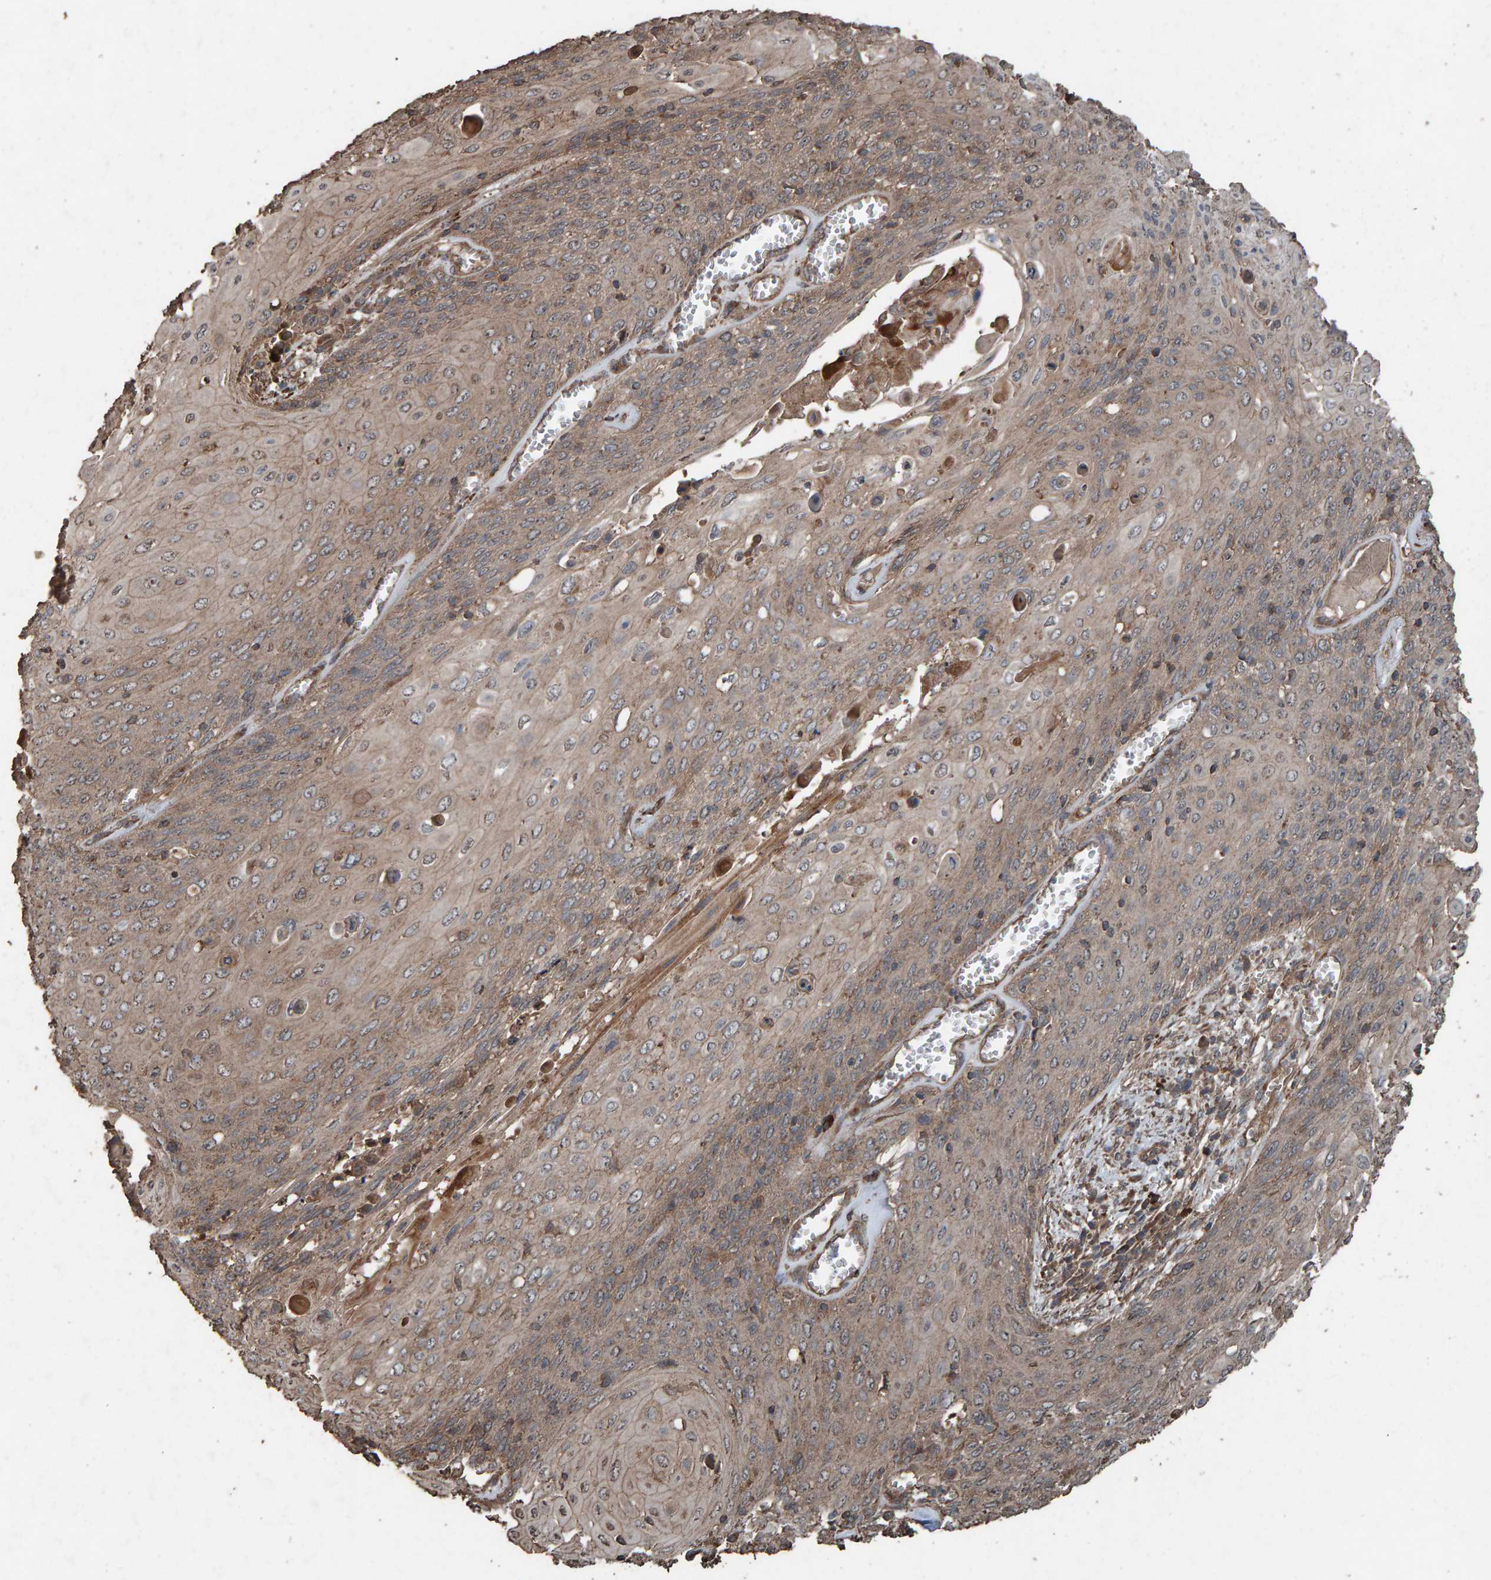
{"staining": {"intensity": "moderate", "quantity": ">75%", "location": "cytoplasmic/membranous"}, "tissue": "cervical cancer", "cell_type": "Tumor cells", "image_type": "cancer", "snomed": [{"axis": "morphology", "description": "Squamous cell carcinoma, NOS"}, {"axis": "topography", "description": "Cervix"}], "caption": "Moderate cytoplasmic/membranous positivity for a protein is seen in about >75% of tumor cells of cervical squamous cell carcinoma using IHC.", "gene": "DUS1L", "patient": {"sex": "female", "age": 39}}